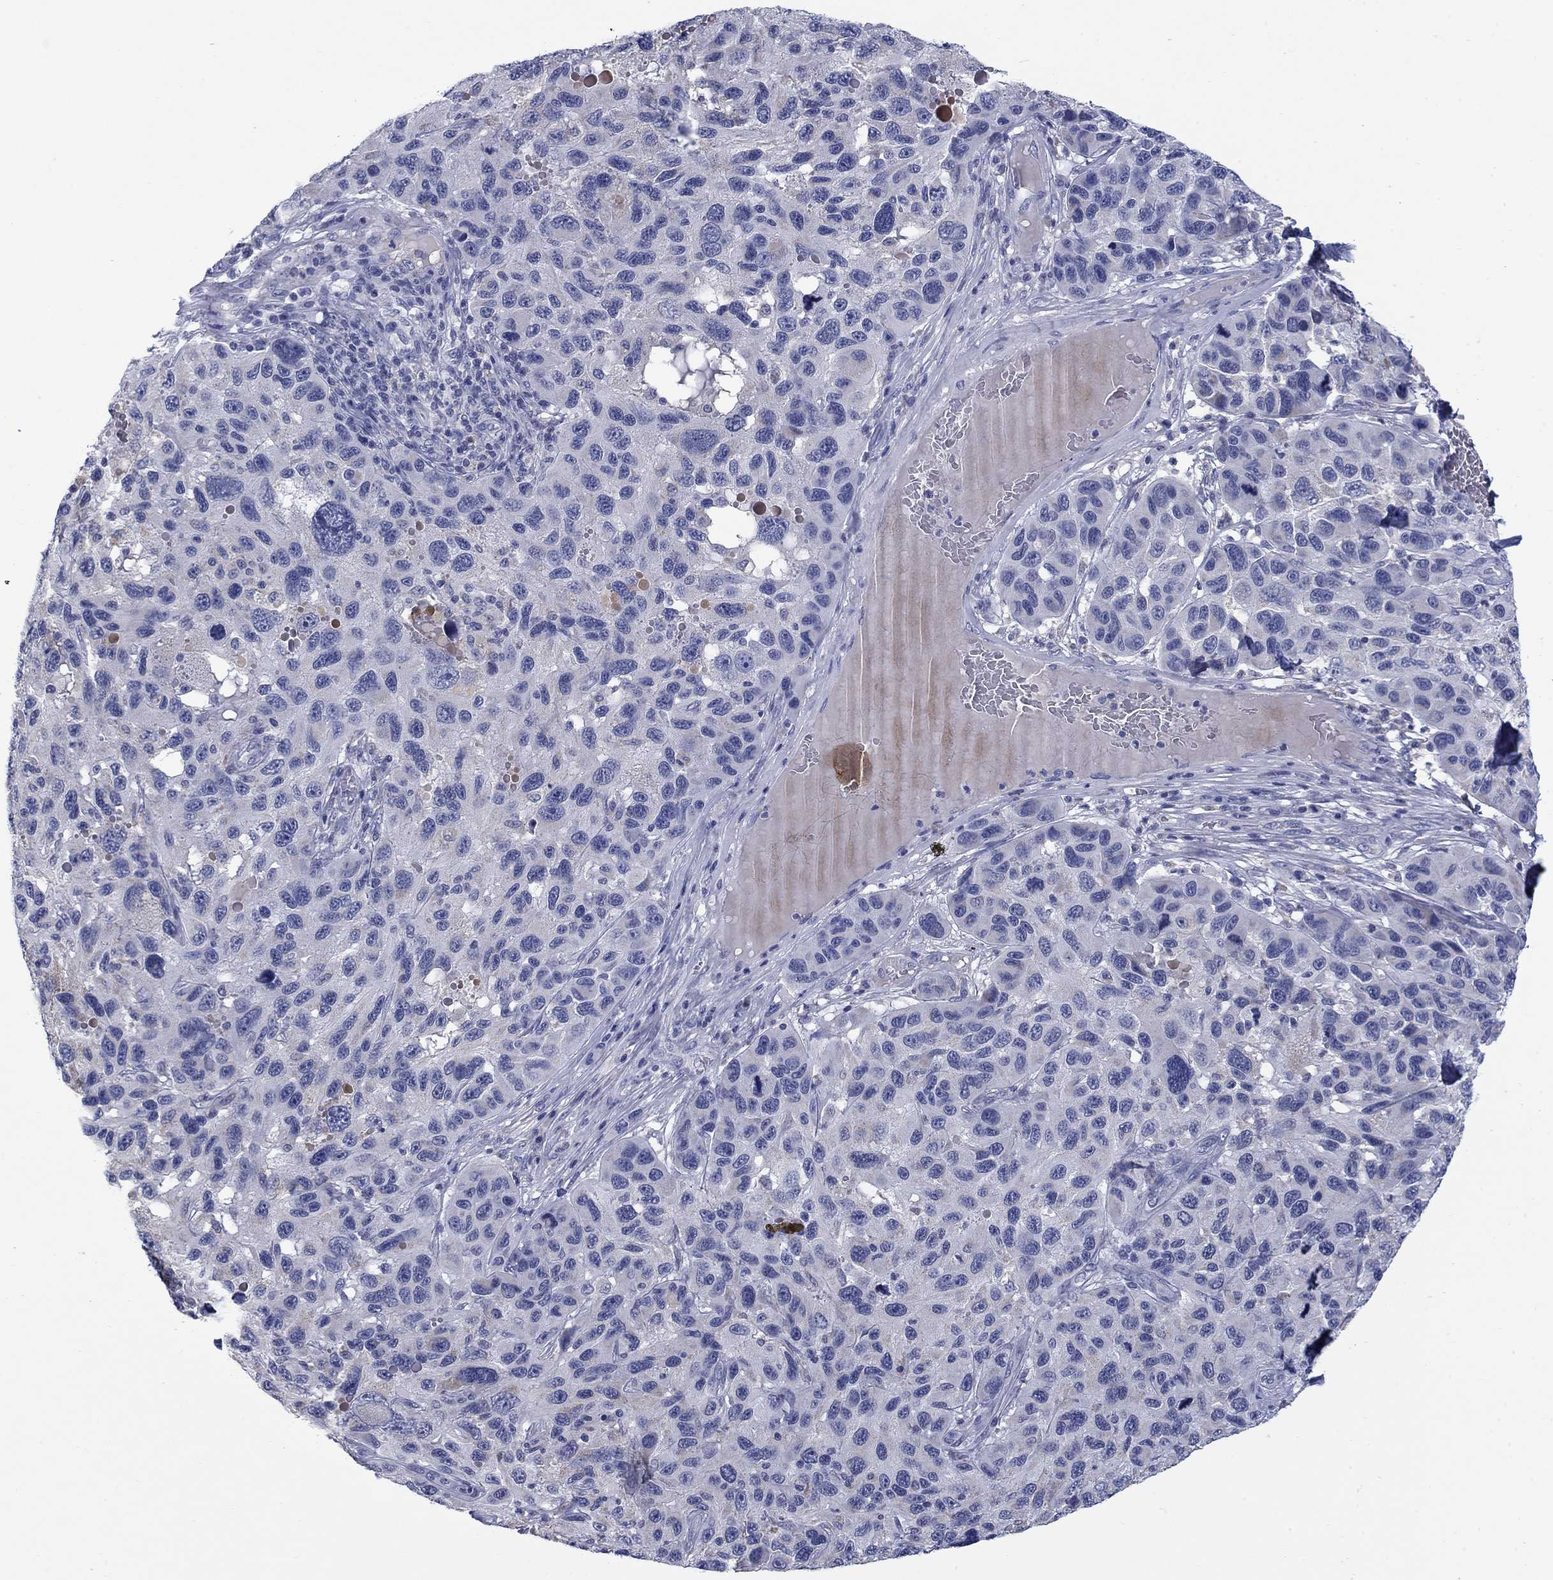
{"staining": {"intensity": "negative", "quantity": "none", "location": "none"}, "tissue": "melanoma", "cell_type": "Tumor cells", "image_type": "cancer", "snomed": [{"axis": "morphology", "description": "Malignant melanoma, NOS"}, {"axis": "topography", "description": "Skin"}], "caption": "There is no significant expression in tumor cells of malignant melanoma. (Stains: DAB (3,3'-diaminobenzidine) IHC with hematoxylin counter stain, Microscopy: brightfield microscopy at high magnification).", "gene": "FRK", "patient": {"sex": "male", "age": 53}}